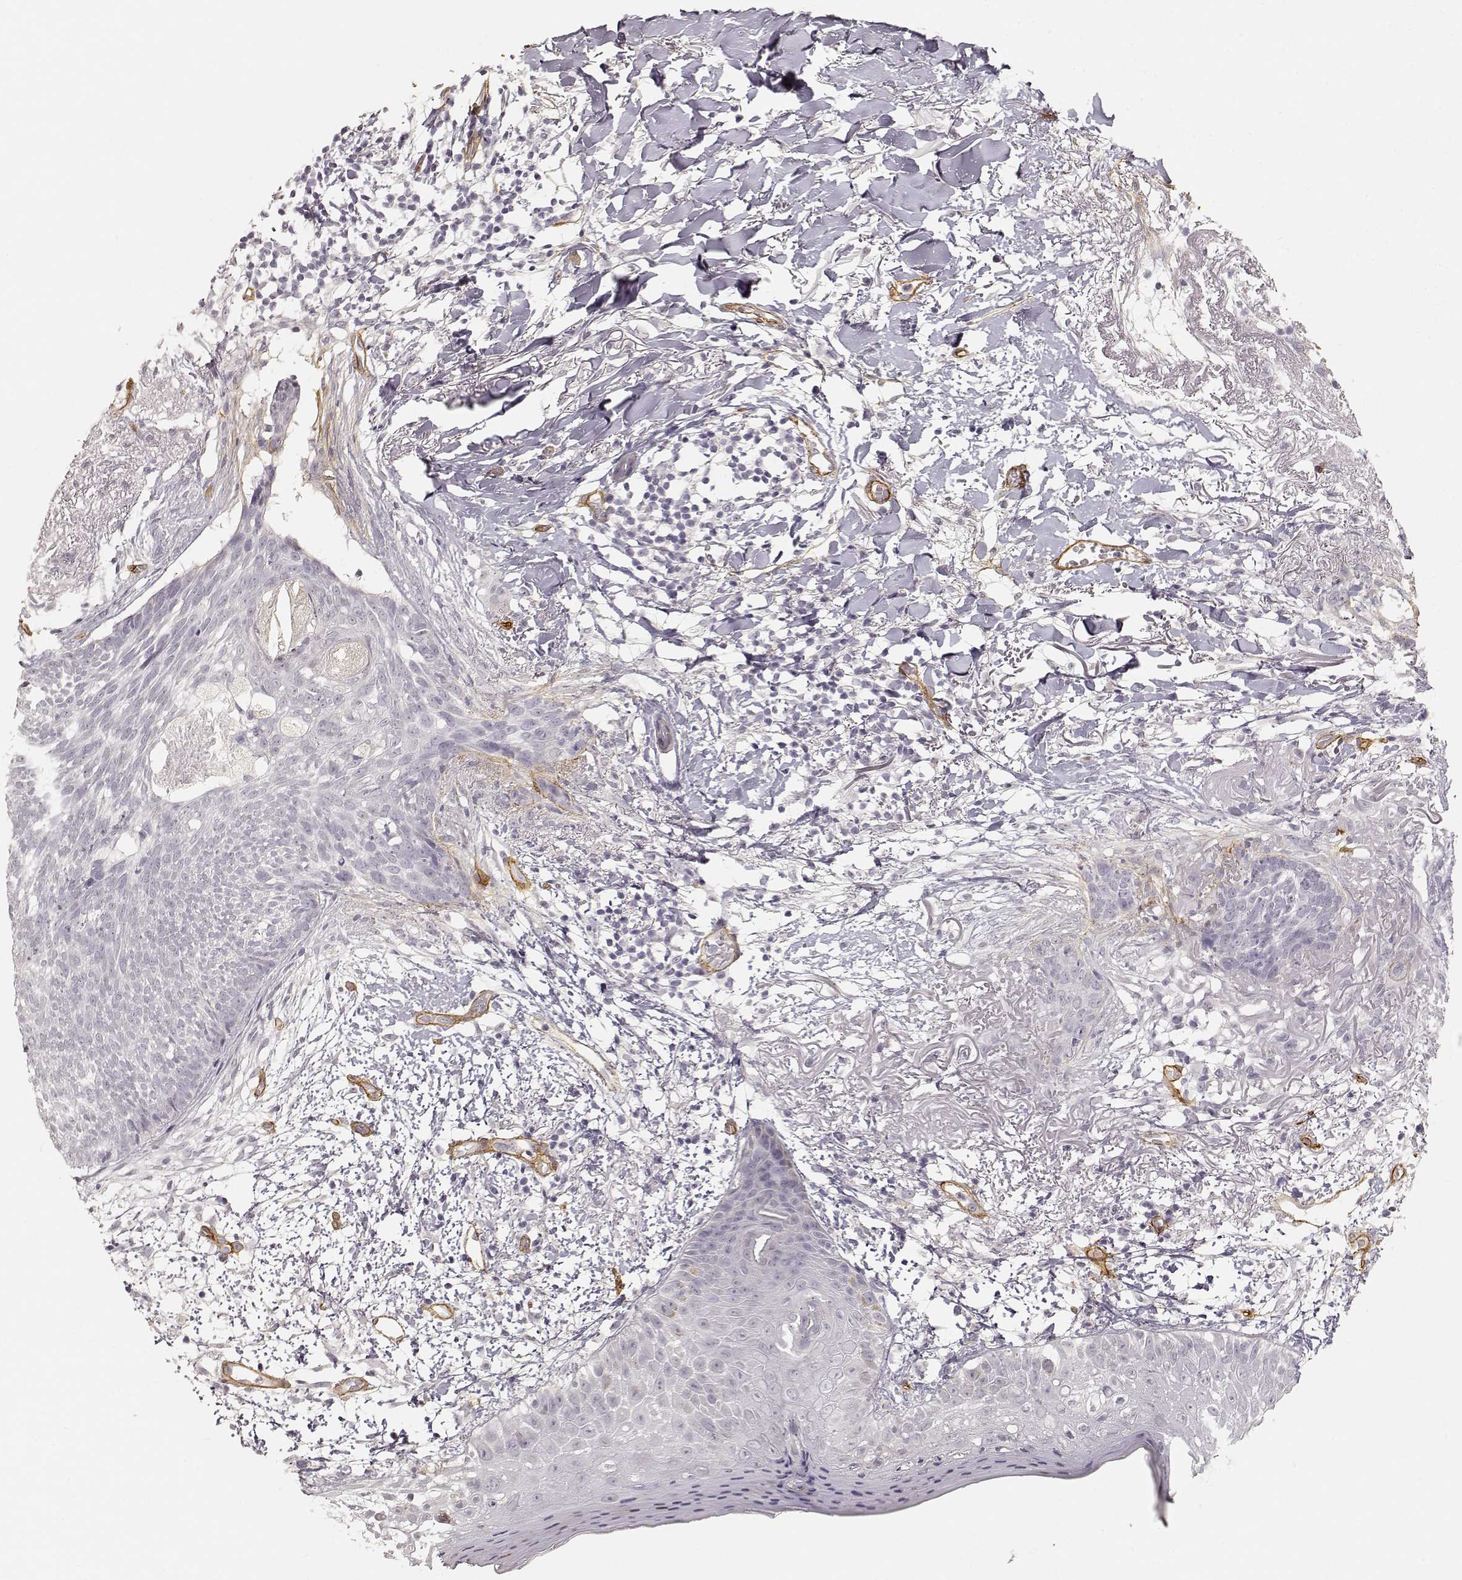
{"staining": {"intensity": "negative", "quantity": "none", "location": "none"}, "tissue": "skin cancer", "cell_type": "Tumor cells", "image_type": "cancer", "snomed": [{"axis": "morphology", "description": "Normal tissue, NOS"}, {"axis": "morphology", "description": "Basal cell carcinoma"}, {"axis": "topography", "description": "Skin"}], "caption": "IHC micrograph of basal cell carcinoma (skin) stained for a protein (brown), which shows no expression in tumor cells.", "gene": "LAMA4", "patient": {"sex": "male", "age": 84}}